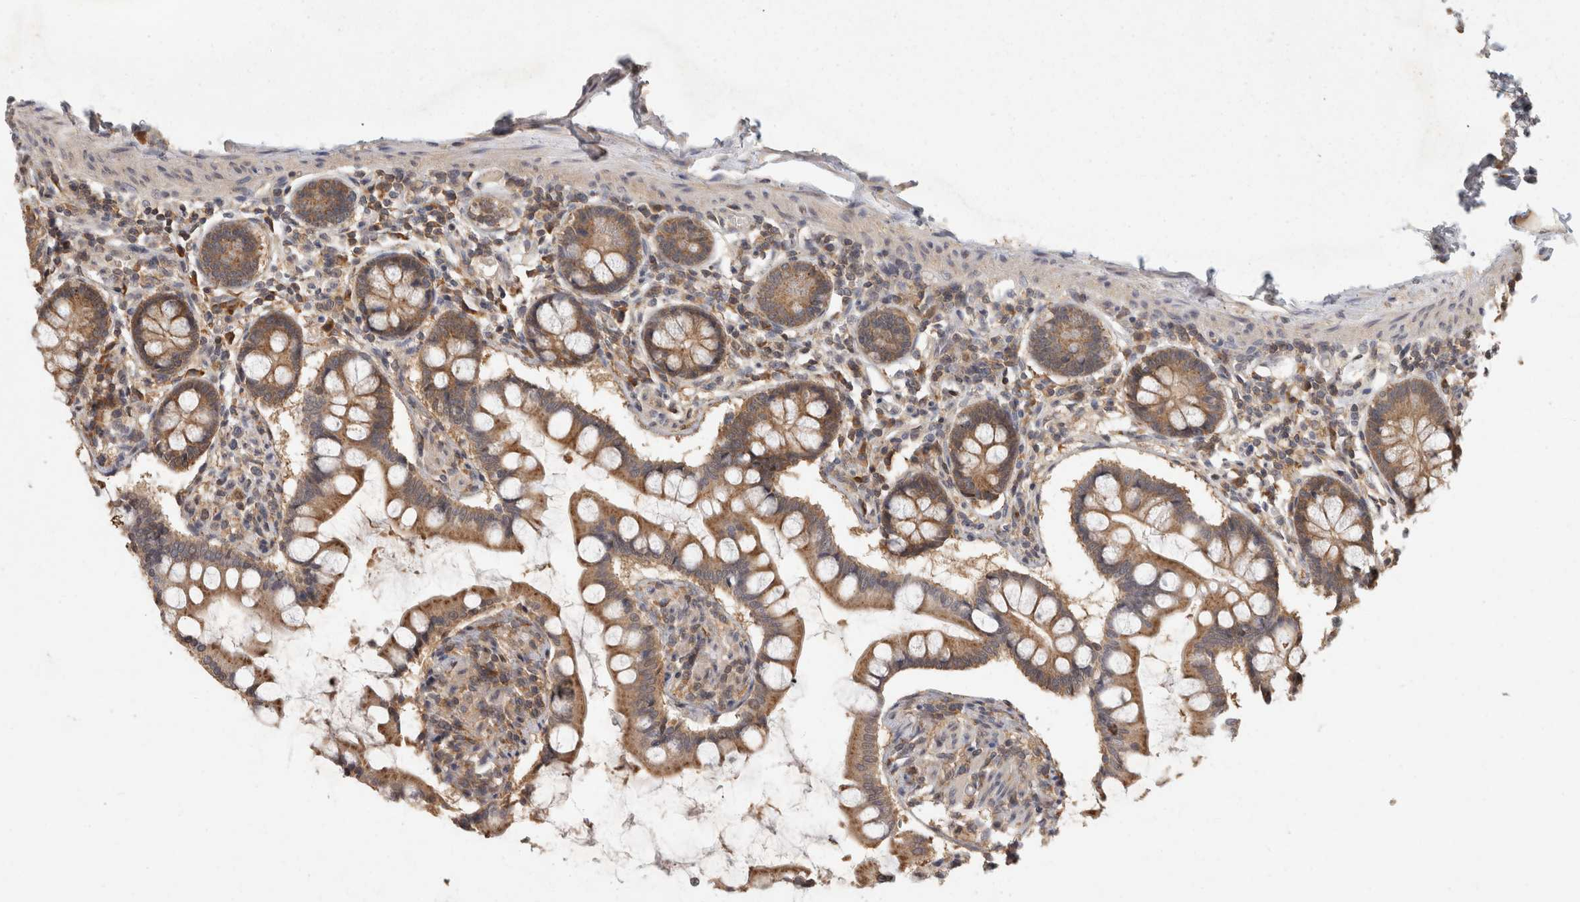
{"staining": {"intensity": "moderate", "quantity": ">75%", "location": "cytoplasmic/membranous"}, "tissue": "small intestine", "cell_type": "Glandular cells", "image_type": "normal", "snomed": [{"axis": "morphology", "description": "Normal tissue, NOS"}, {"axis": "topography", "description": "Small intestine"}], "caption": "Immunohistochemistry (IHC) (DAB) staining of normal human small intestine demonstrates moderate cytoplasmic/membranous protein positivity in approximately >75% of glandular cells.", "gene": "ACAT2", "patient": {"sex": "male", "age": 41}}